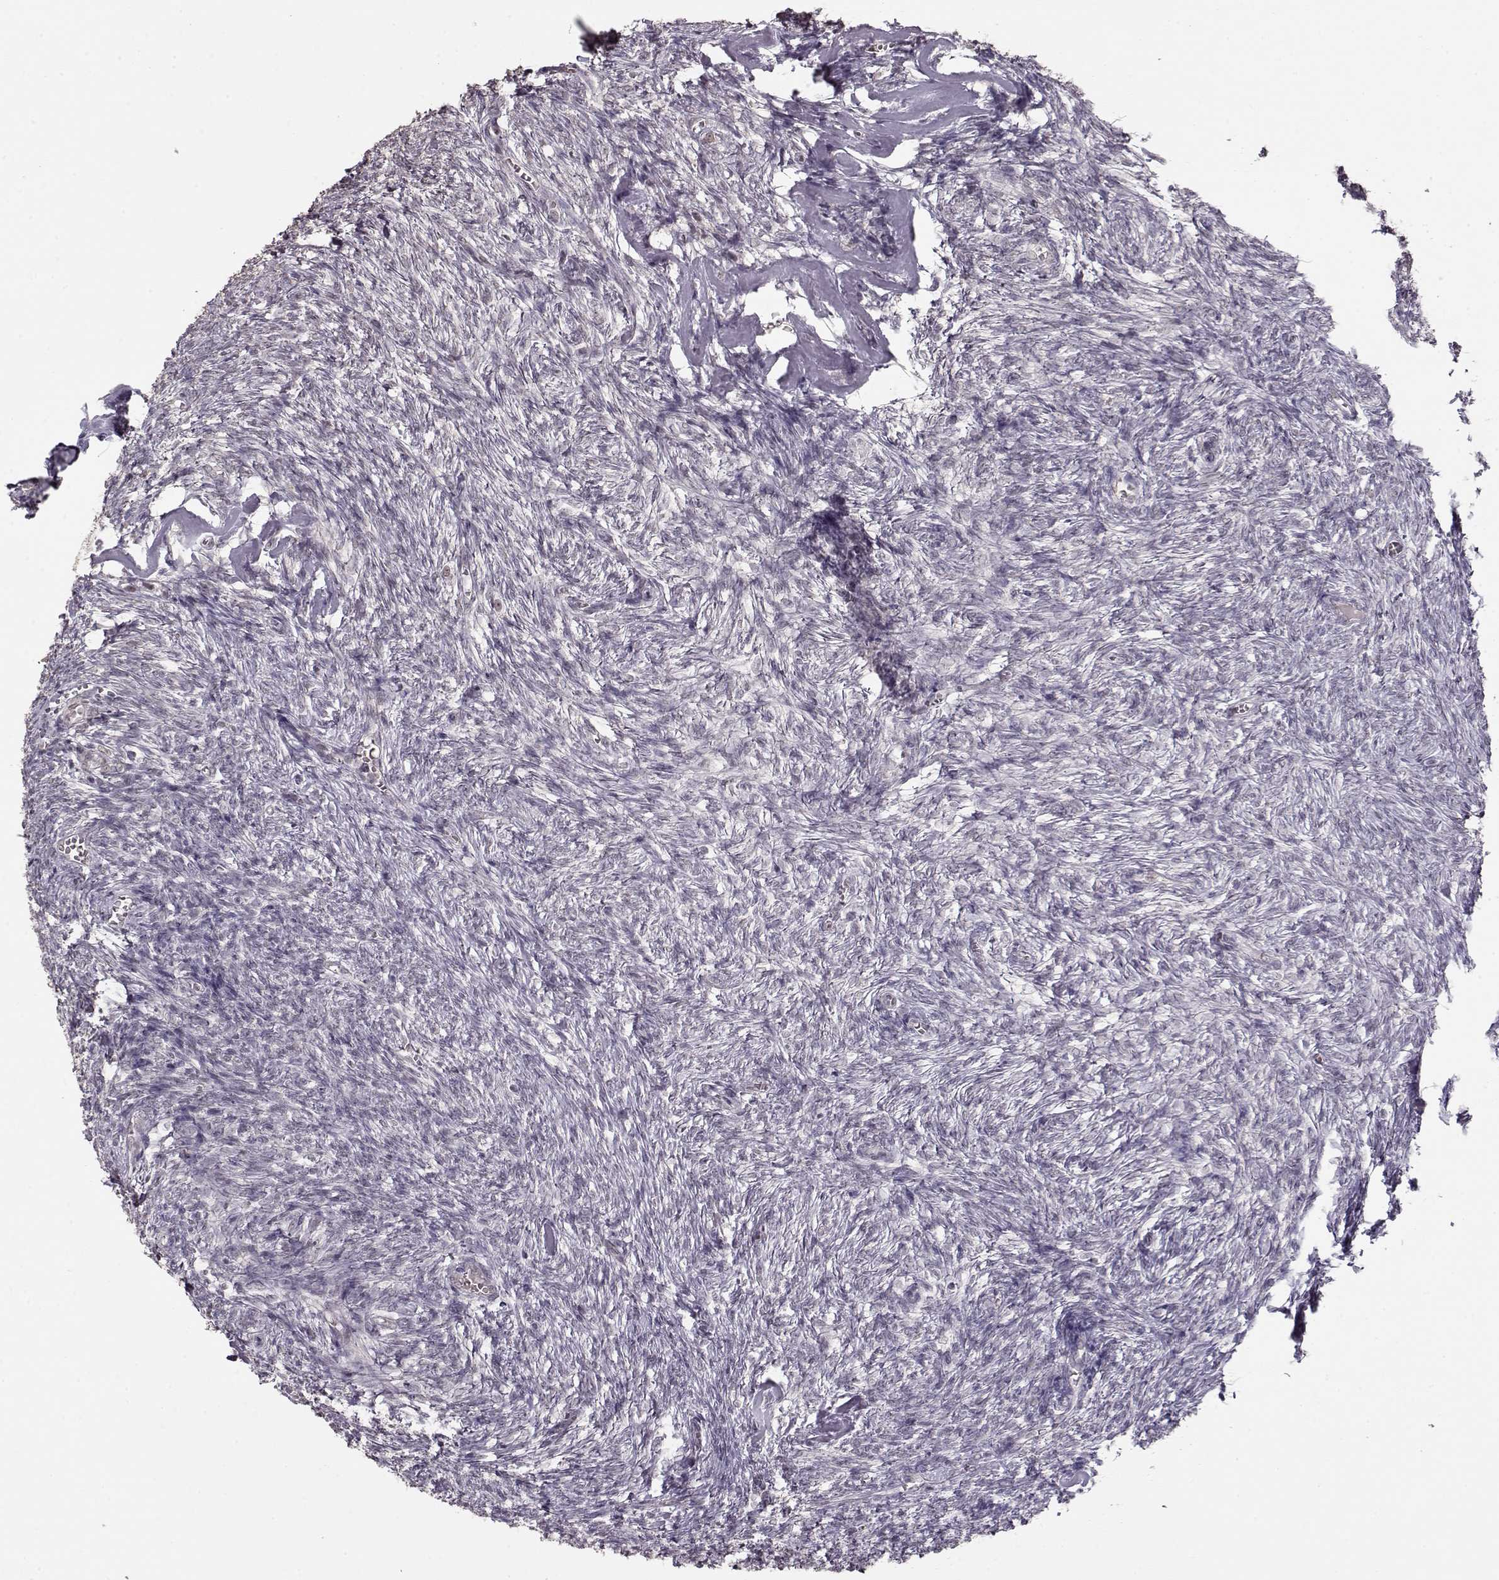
{"staining": {"intensity": "negative", "quantity": "none", "location": "none"}, "tissue": "ovary", "cell_type": "Follicle cells", "image_type": "normal", "snomed": [{"axis": "morphology", "description": "Normal tissue, NOS"}, {"axis": "topography", "description": "Ovary"}], "caption": "Immunohistochemistry histopathology image of benign ovary: ovary stained with DAB (3,3'-diaminobenzidine) demonstrates no significant protein expression in follicle cells. Brightfield microscopy of immunohistochemistry (IHC) stained with DAB (brown) and hematoxylin (blue), captured at high magnification.", "gene": "PCP4", "patient": {"sex": "female", "age": 43}}